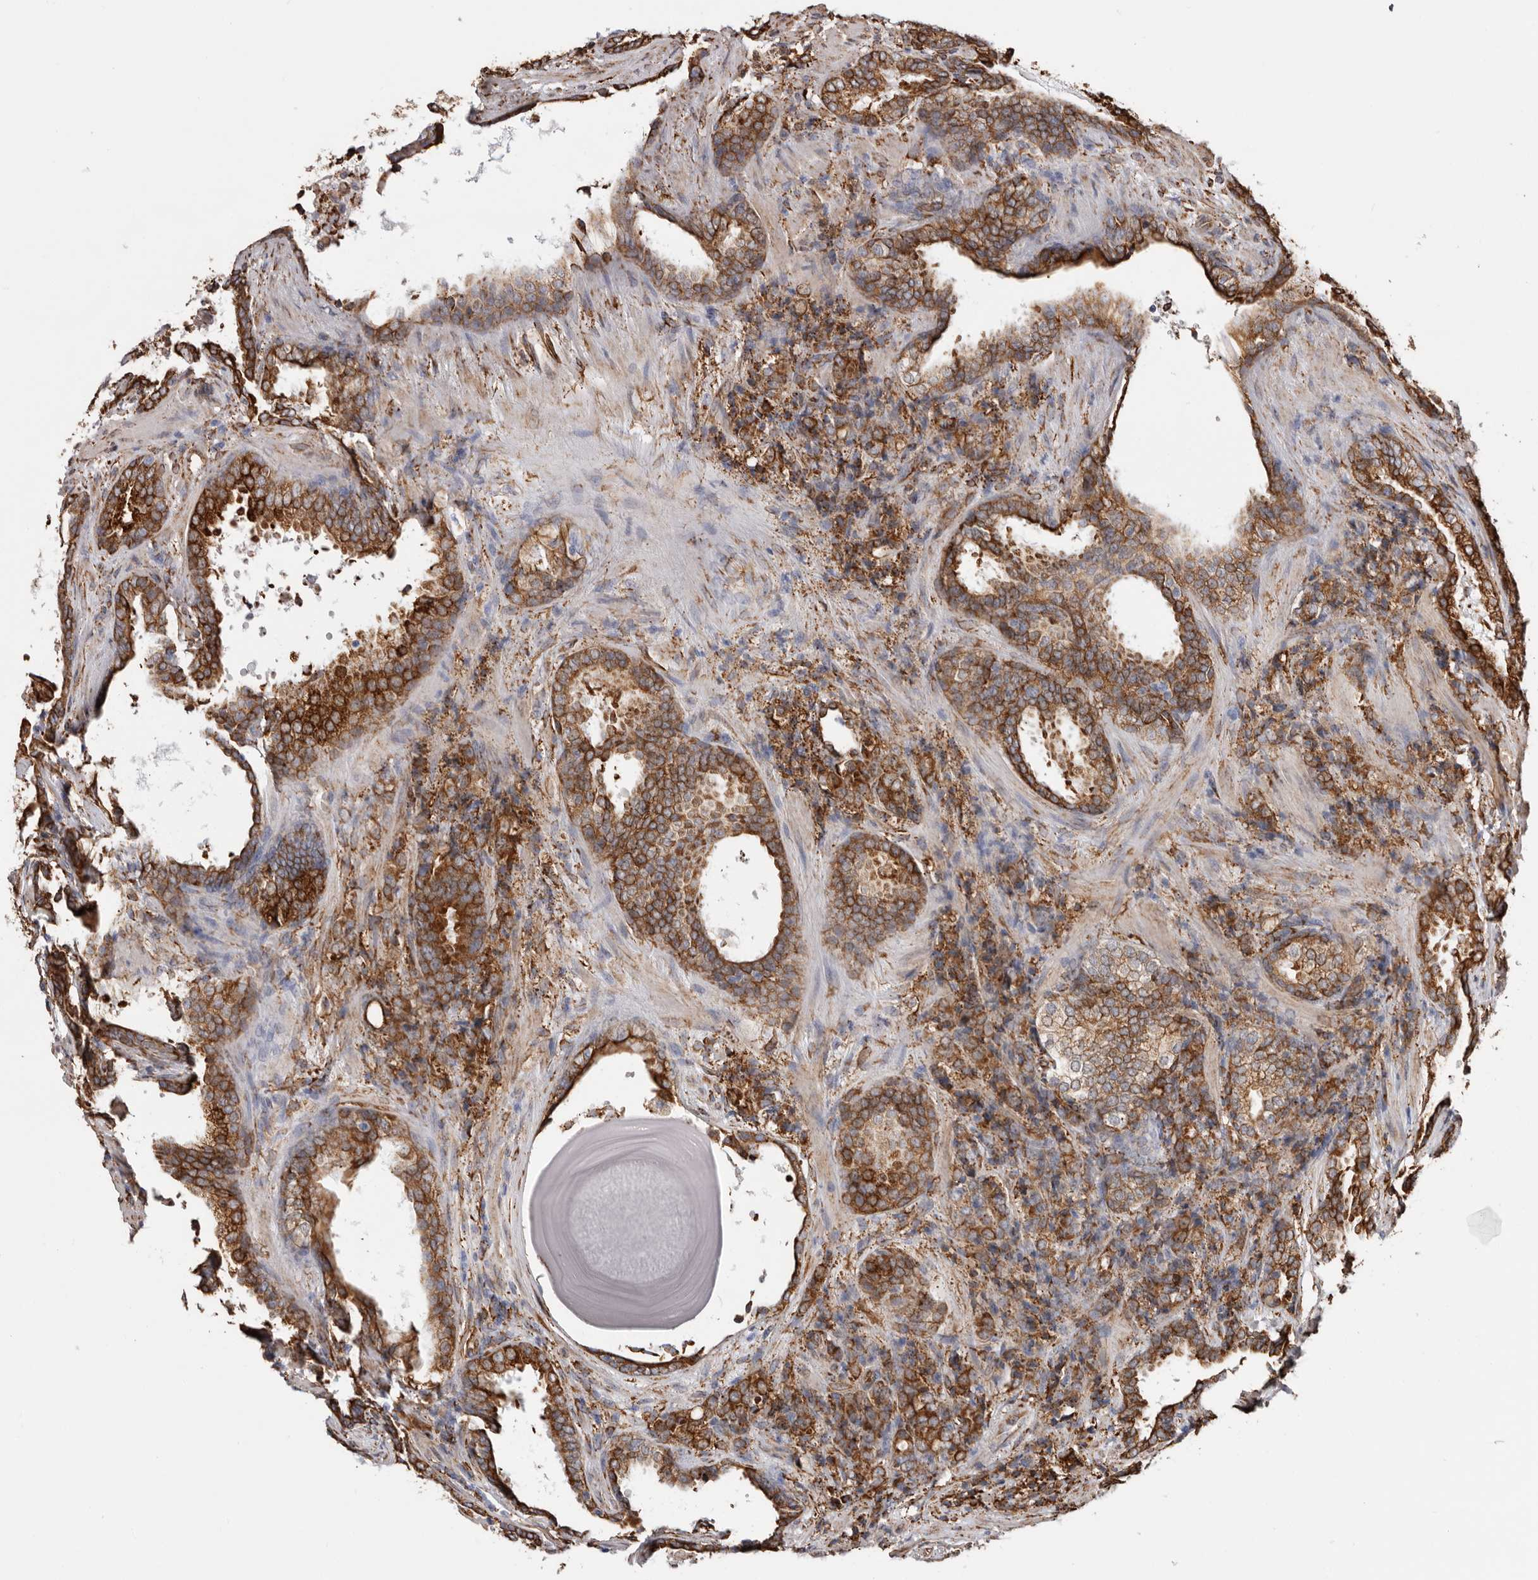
{"staining": {"intensity": "strong", "quantity": ">75%", "location": "cytoplasmic/membranous"}, "tissue": "prostate cancer", "cell_type": "Tumor cells", "image_type": "cancer", "snomed": [{"axis": "morphology", "description": "Adenocarcinoma, High grade"}, {"axis": "topography", "description": "Prostate"}], "caption": "There is high levels of strong cytoplasmic/membranous staining in tumor cells of adenocarcinoma (high-grade) (prostate), as demonstrated by immunohistochemical staining (brown color).", "gene": "SEMA3E", "patient": {"sex": "male", "age": 62}}